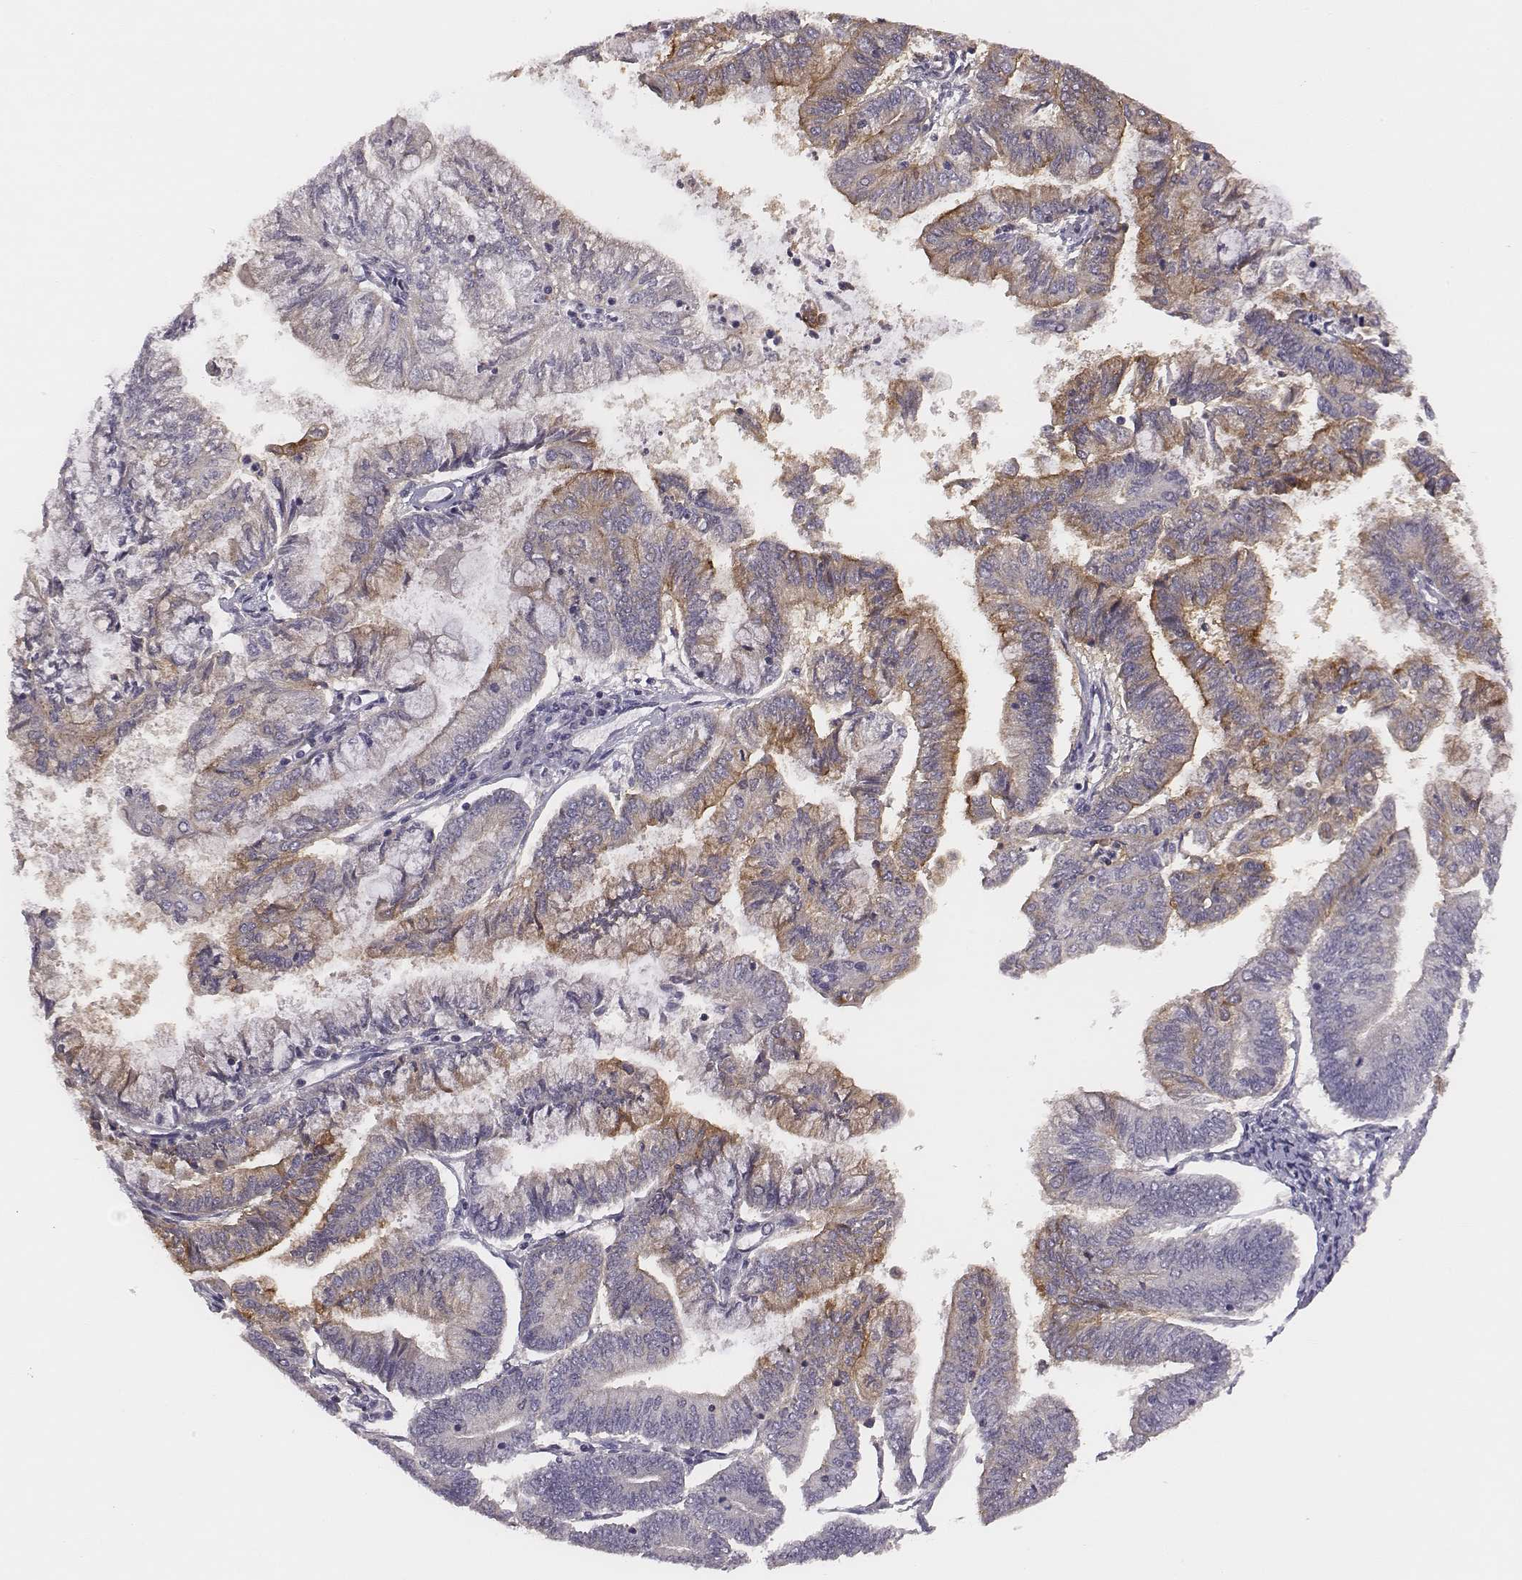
{"staining": {"intensity": "moderate", "quantity": "<25%", "location": "cytoplasmic/membranous"}, "tissue": "endometrial cancer", "cell_type": "Tumor cells", "image_type": "cancer", "snomed": [{"axis": "morphology", "description": "Adenocarcinoma, NOS"}, {"axis": "topography", "description": "Endometrium"}], "caption": "Brown immunohistochemical staining in adenocarcinoma (endometrial) reveals moderate cytoplasmic/membranous positivity in about <25% of tumor cells.", "gene": "SCARF1", "patient": {"sex": "female", "age": 55}}